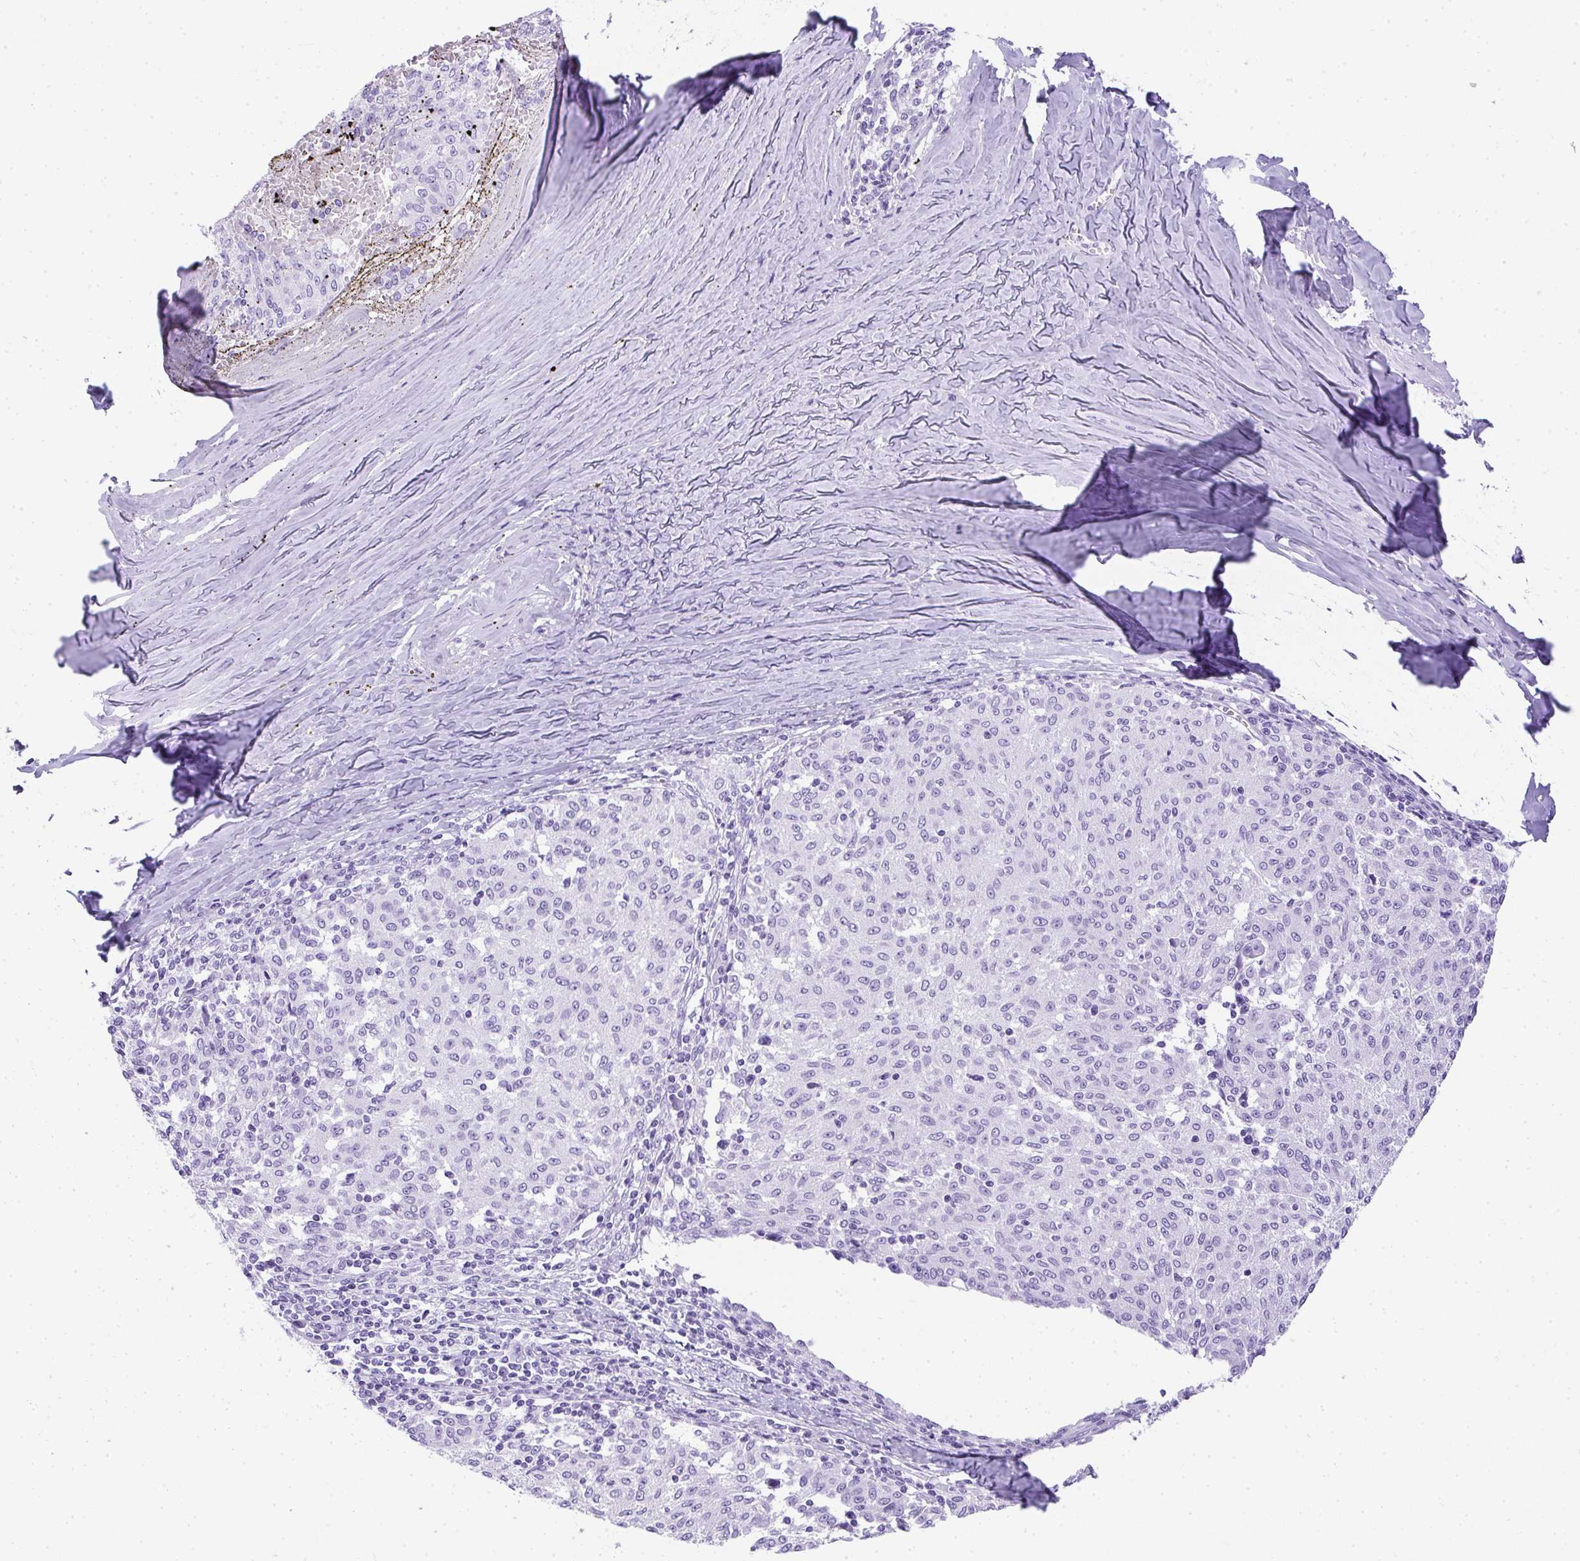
{"staining": {"intensity": "negative", "quantity": "none", "location": "none"}, "tissue": "melanoma", "cell_type": "Tumor cells", "image_type": "cancer", "snomed": [{"axis": "morphology", "description": "Malignant melanoma, NOS"}, {"axis": "topography", "description": "Skin"}], "caption": "The histopathology image demonstrates no staining of tumor cells in malignant melanoma.", "gene": "AVIL", "patient": {"sex": "female", "age": 72}}